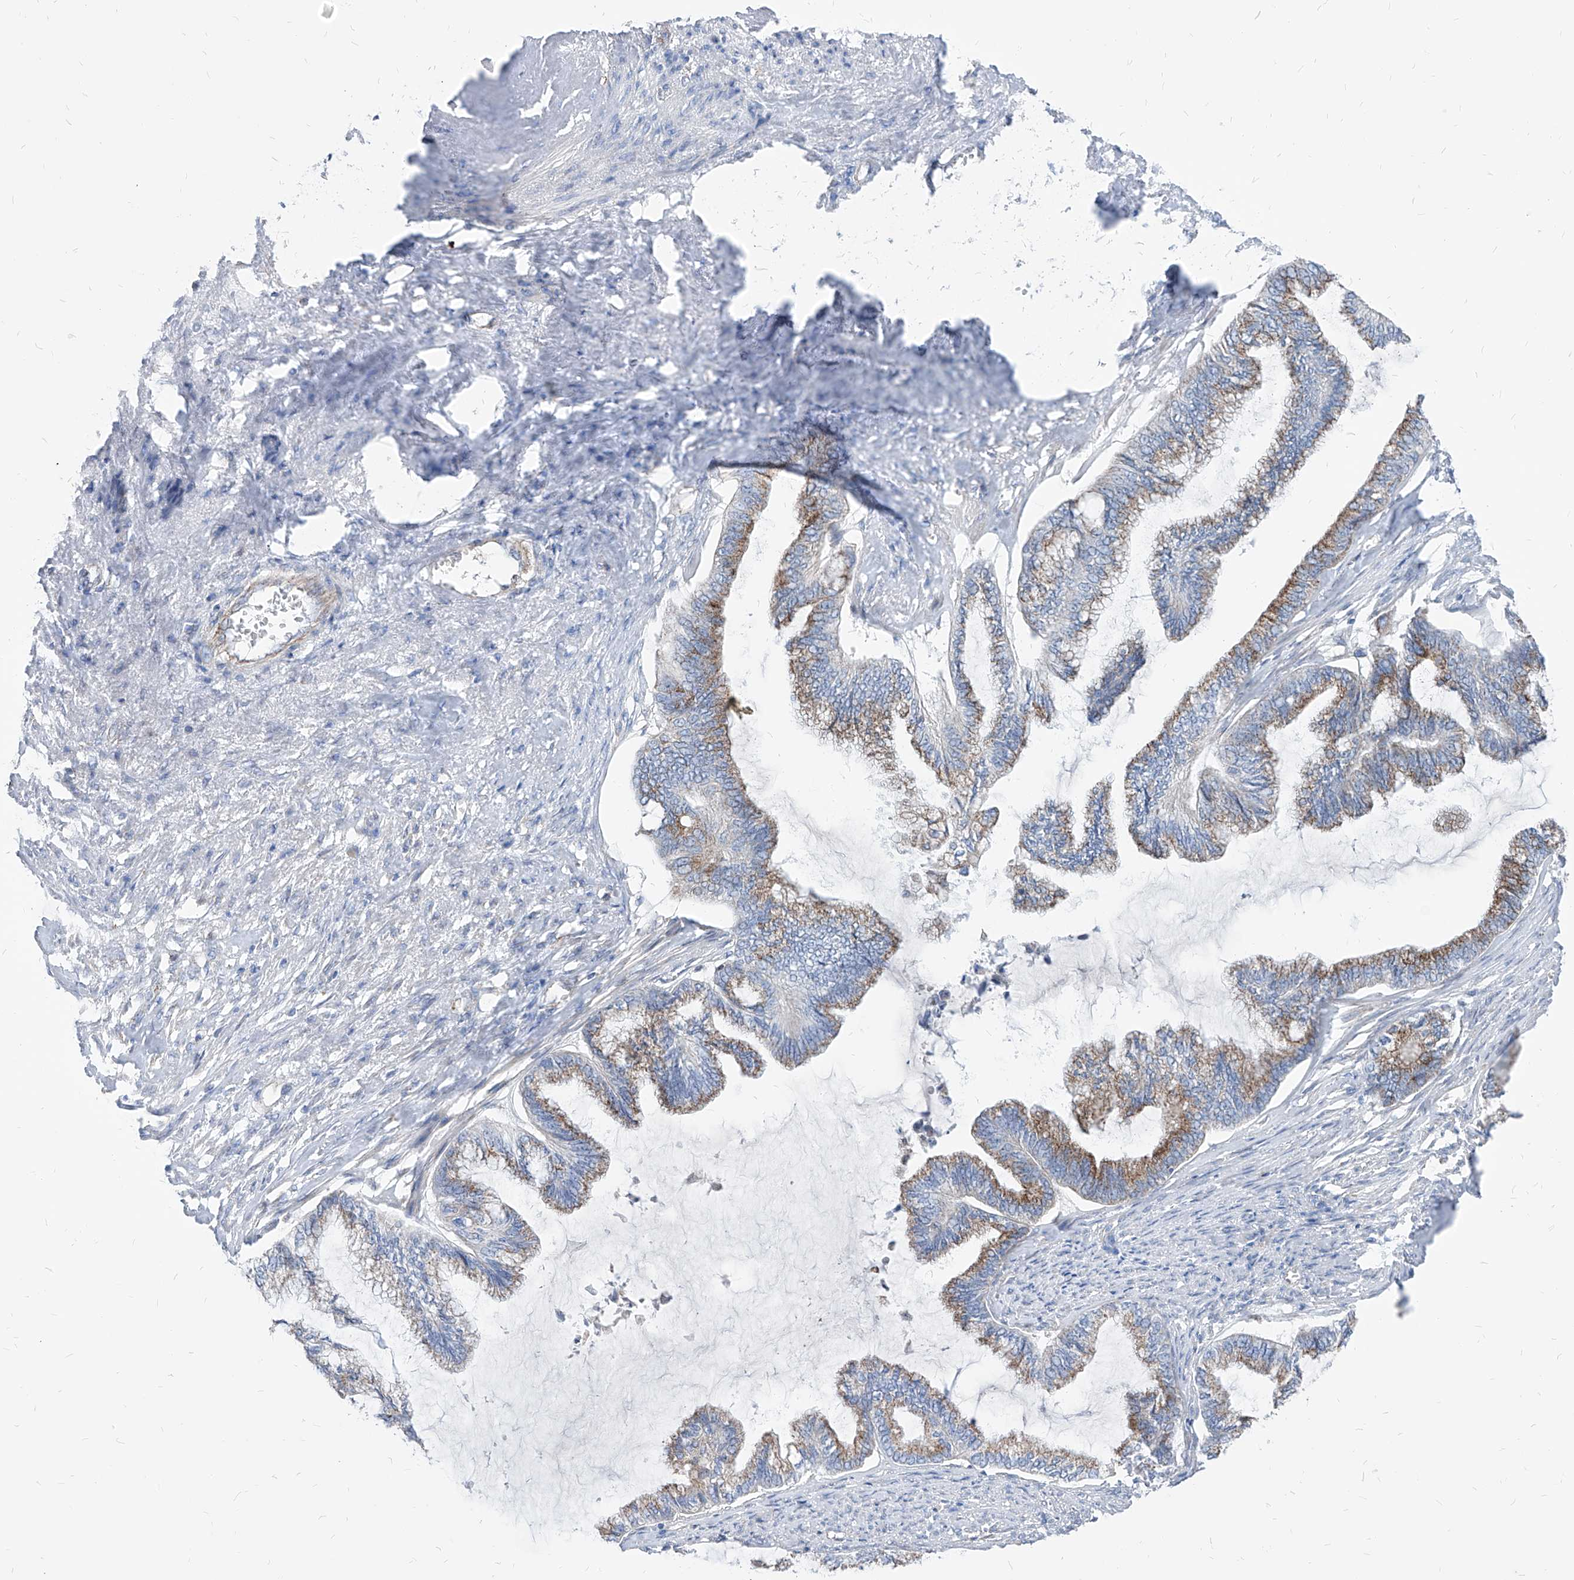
{"staining": {"intensity": "moderate", "quantity": "25%-75%", "location": "cytoplasmic/membranous"}, "tissue": "endometrial cancer", "cell_type": "Tumor cells", "image_type": "cancer", "snomed": [{"axis": "morphology", "description": "Adenocarcinoma, NOS"}, {"axis": "topography", "description": "Endometrium"}], "caption": "DAB immunohistochemical staining of human endometrial adenocarcinoma demonstrates moderate cytoplasmic/membranous protein positivity in about 25%-75% of tumor cells. (DAB (3,3'-diaminobenzidine) IHC with brightfield microscopy, high magnification).", "gene": "AGPS", "patient": {"sex": "female", "age": 86}}